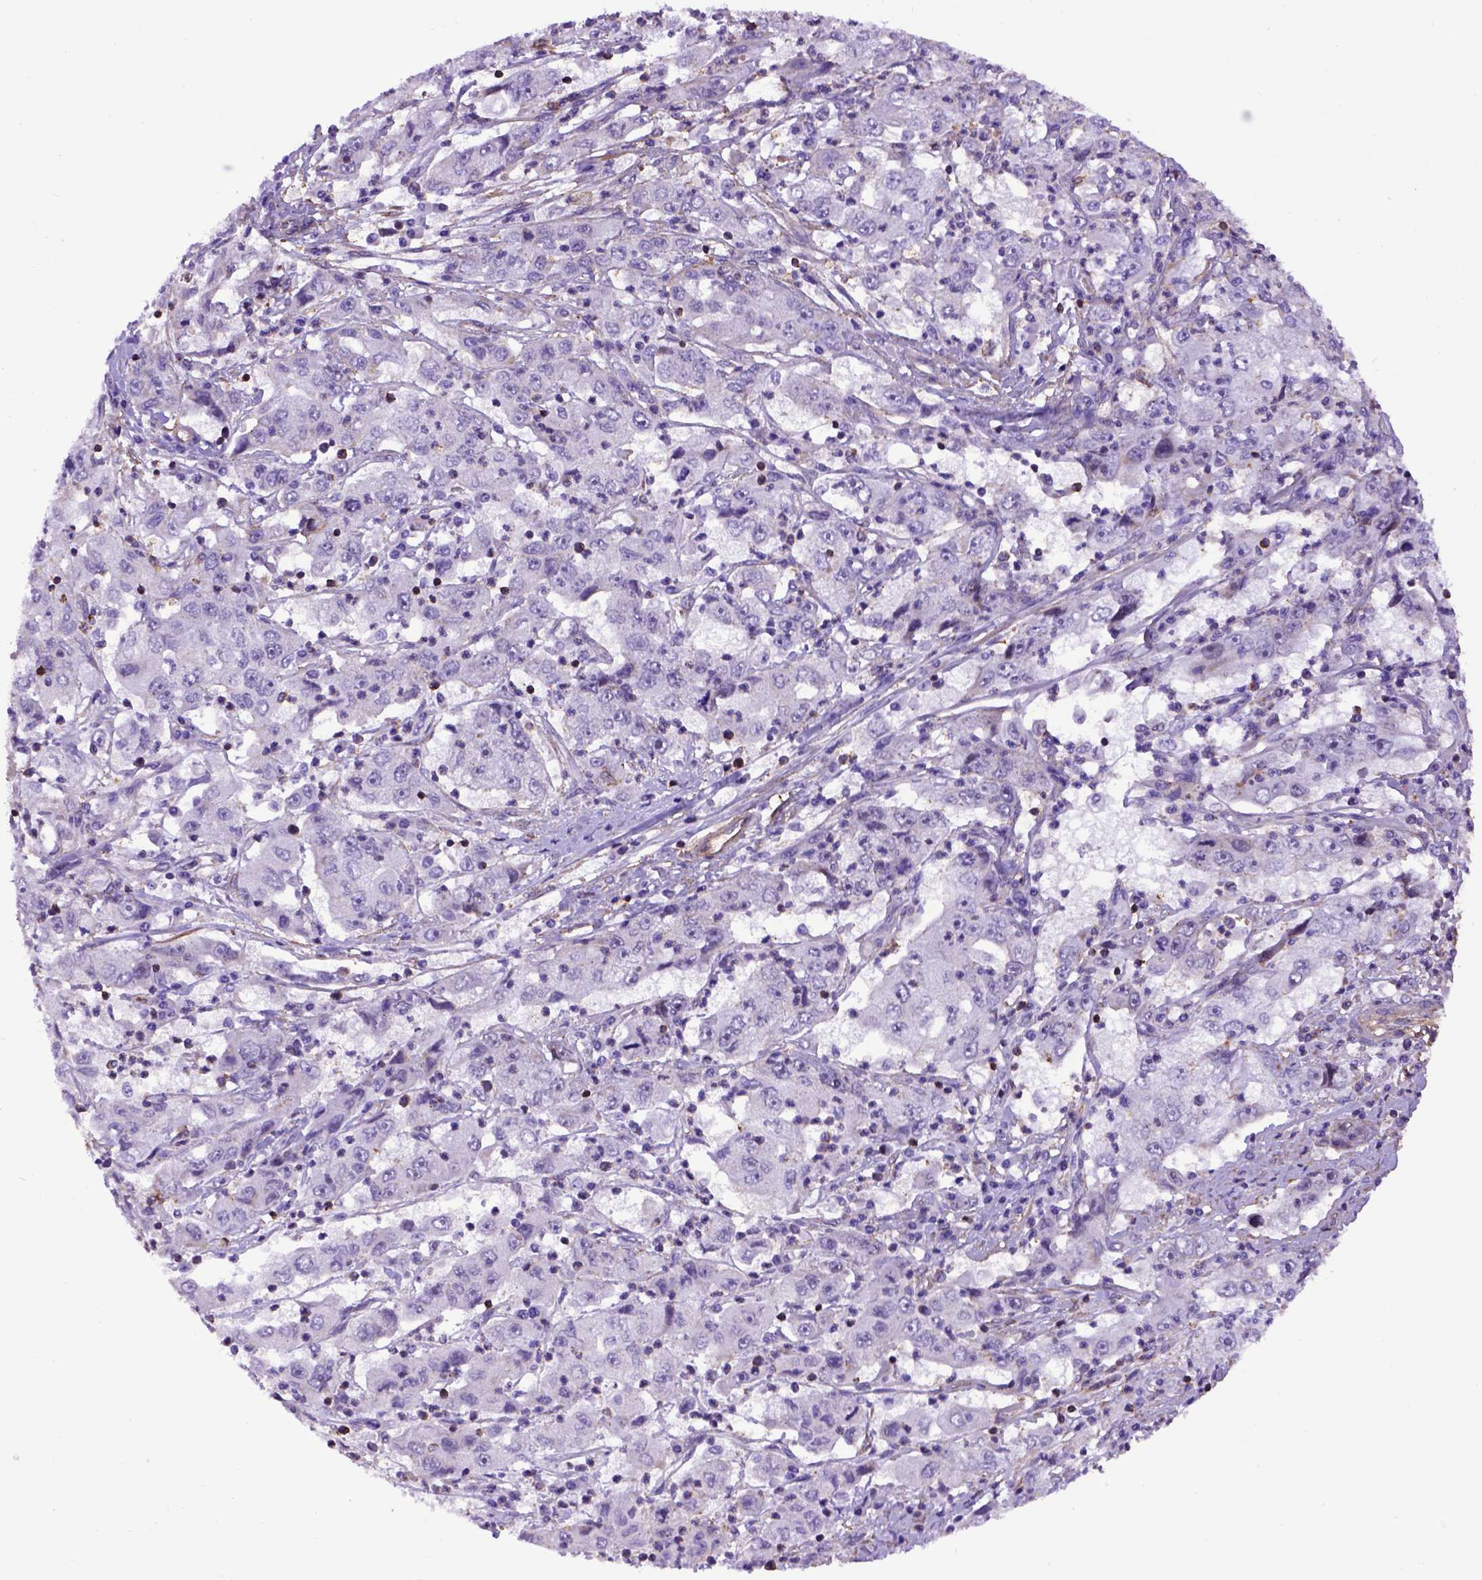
{"staining": {"intensity": "negative", "quantity": "none", "location": "none"}, "tissue": "cervical cancer", "cell_type": "Tumor cells", "image_type": "cancer", "snomed": [{"axis": "morphology", "description": "Squamous cell carcinoma, NOS"}, {"axis": "topography", "description": "Cervix"}], "caption": "Immunohistochemical staining of human cervical squamous cell carcinoma demonstrates no significant expression in tumor cells.", "gene": "ASAH2", "patient": {"sex": "female", "age": 36}}